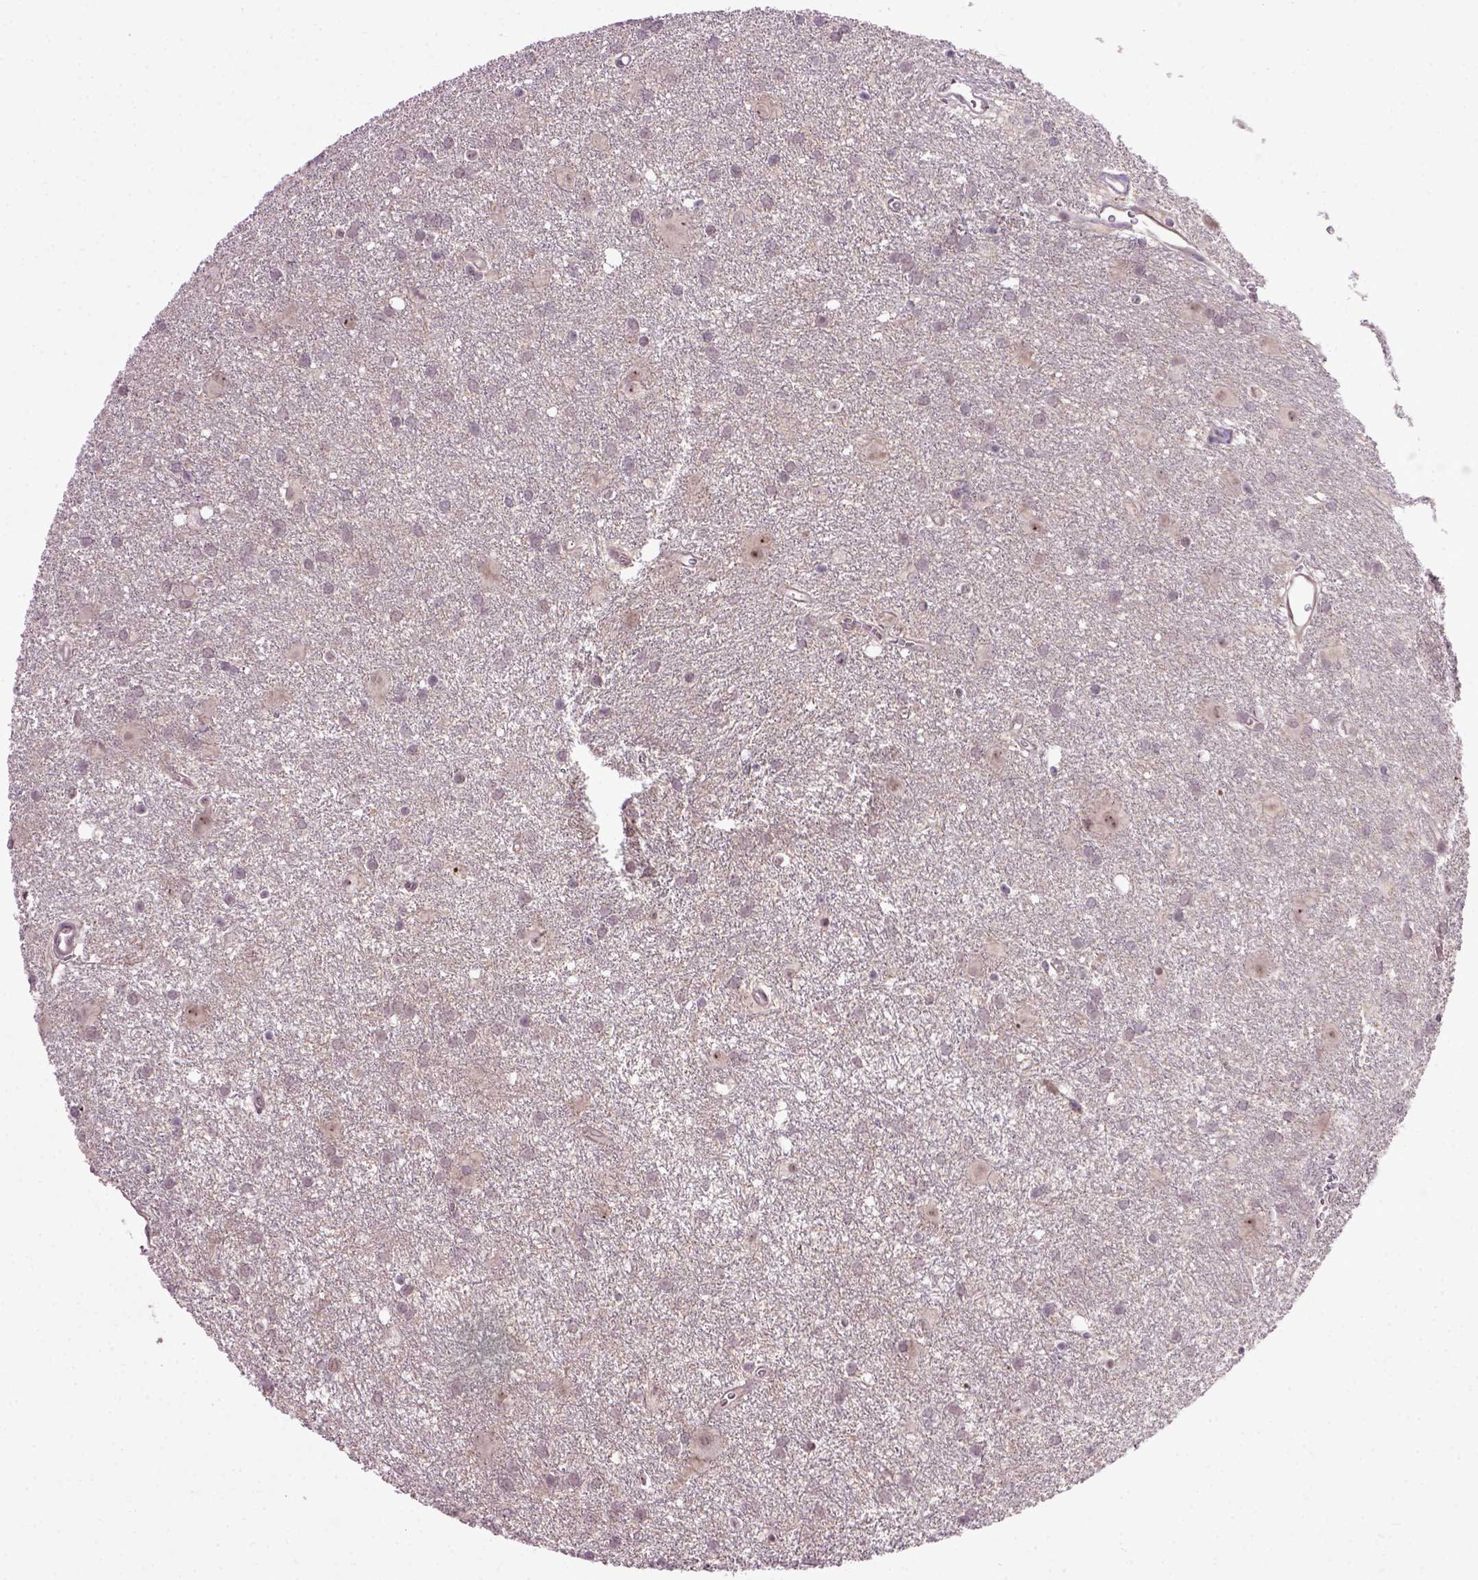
{"staining": {"intensity": "negative", "quantity": "none", "location": "none"}, "tissue": "glioma", "cell_type": "Tumor cells", "image_type": "cancer", "snomed": [{"axis": "morphology", "description": "Glioma, malignant, Low grade"}, {"axis": "topography", "description": "Brain"}], "caption": "Immunohistochemistry (IHC) histopathology image of human malignant glioma (low-grade) stained for a protein (brown), which demonstrates no positivity in tumor cells.", "gene": "RAB43", "patient": {"sex": "male", "age": 58}}